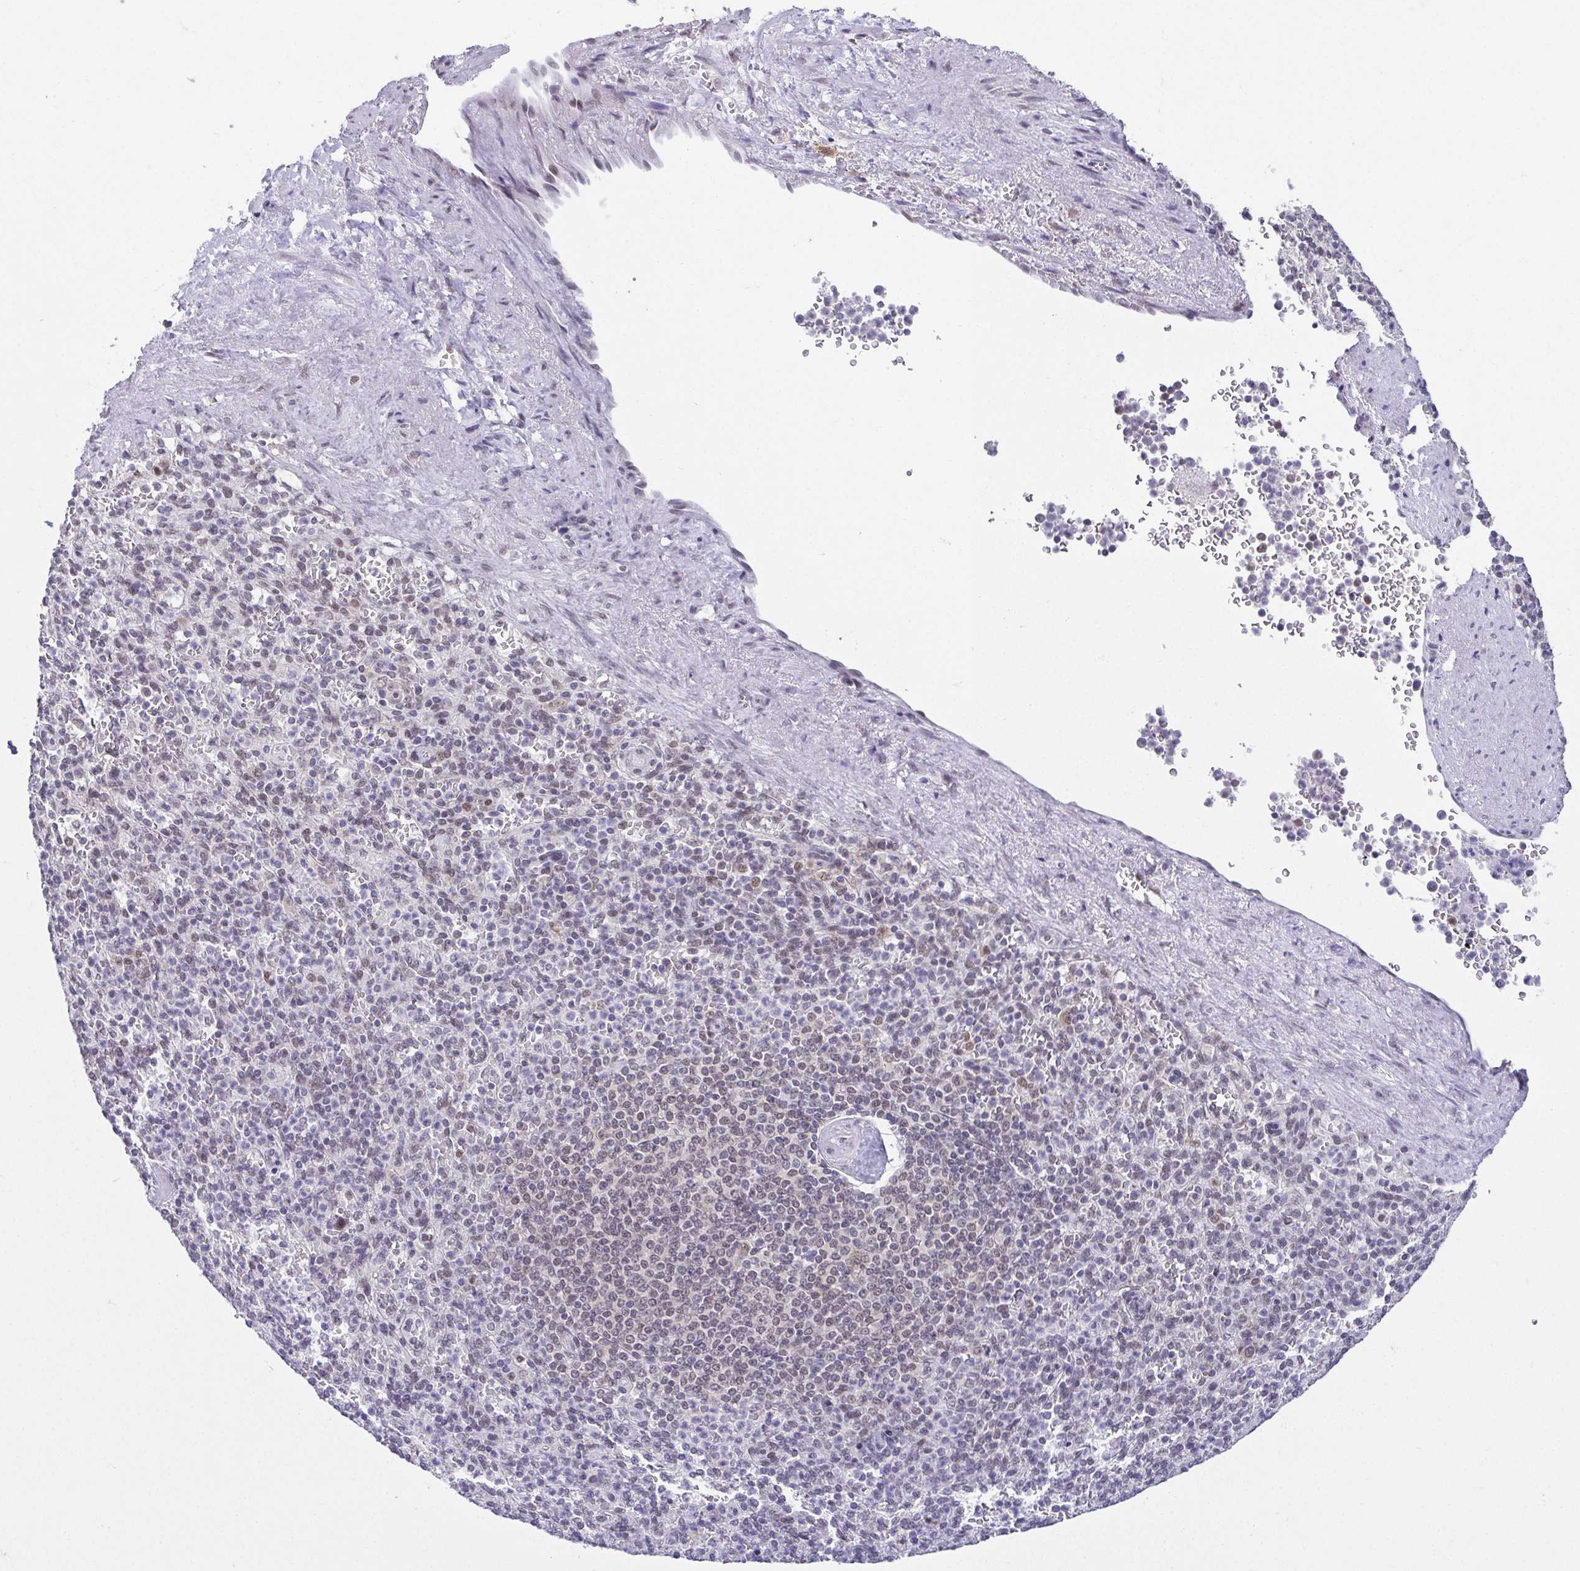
{"staining": {"intensity": "weak", "quantity": "<25%", "location": "nuclear"}, "tissue": "spleen", "cell_type": "Cells in red pulp", "image_type": "normal", "snomed": [{"axis": "morphology", "description": "Normal tissue, NOS"}, {"axis": "topography", "description": "Spleen"}], "caption": "Immunohistochemistry photomicrograph of benign spleen: human spleen stained with DAB reveals no significant protein positivity in cells in red pulp. The staining is performed using DAB brown chromogen with nuclei counter-stained in using hematoxylin.", "gene": "RBM3", "patient": {"sex": "female", "age": 74}}